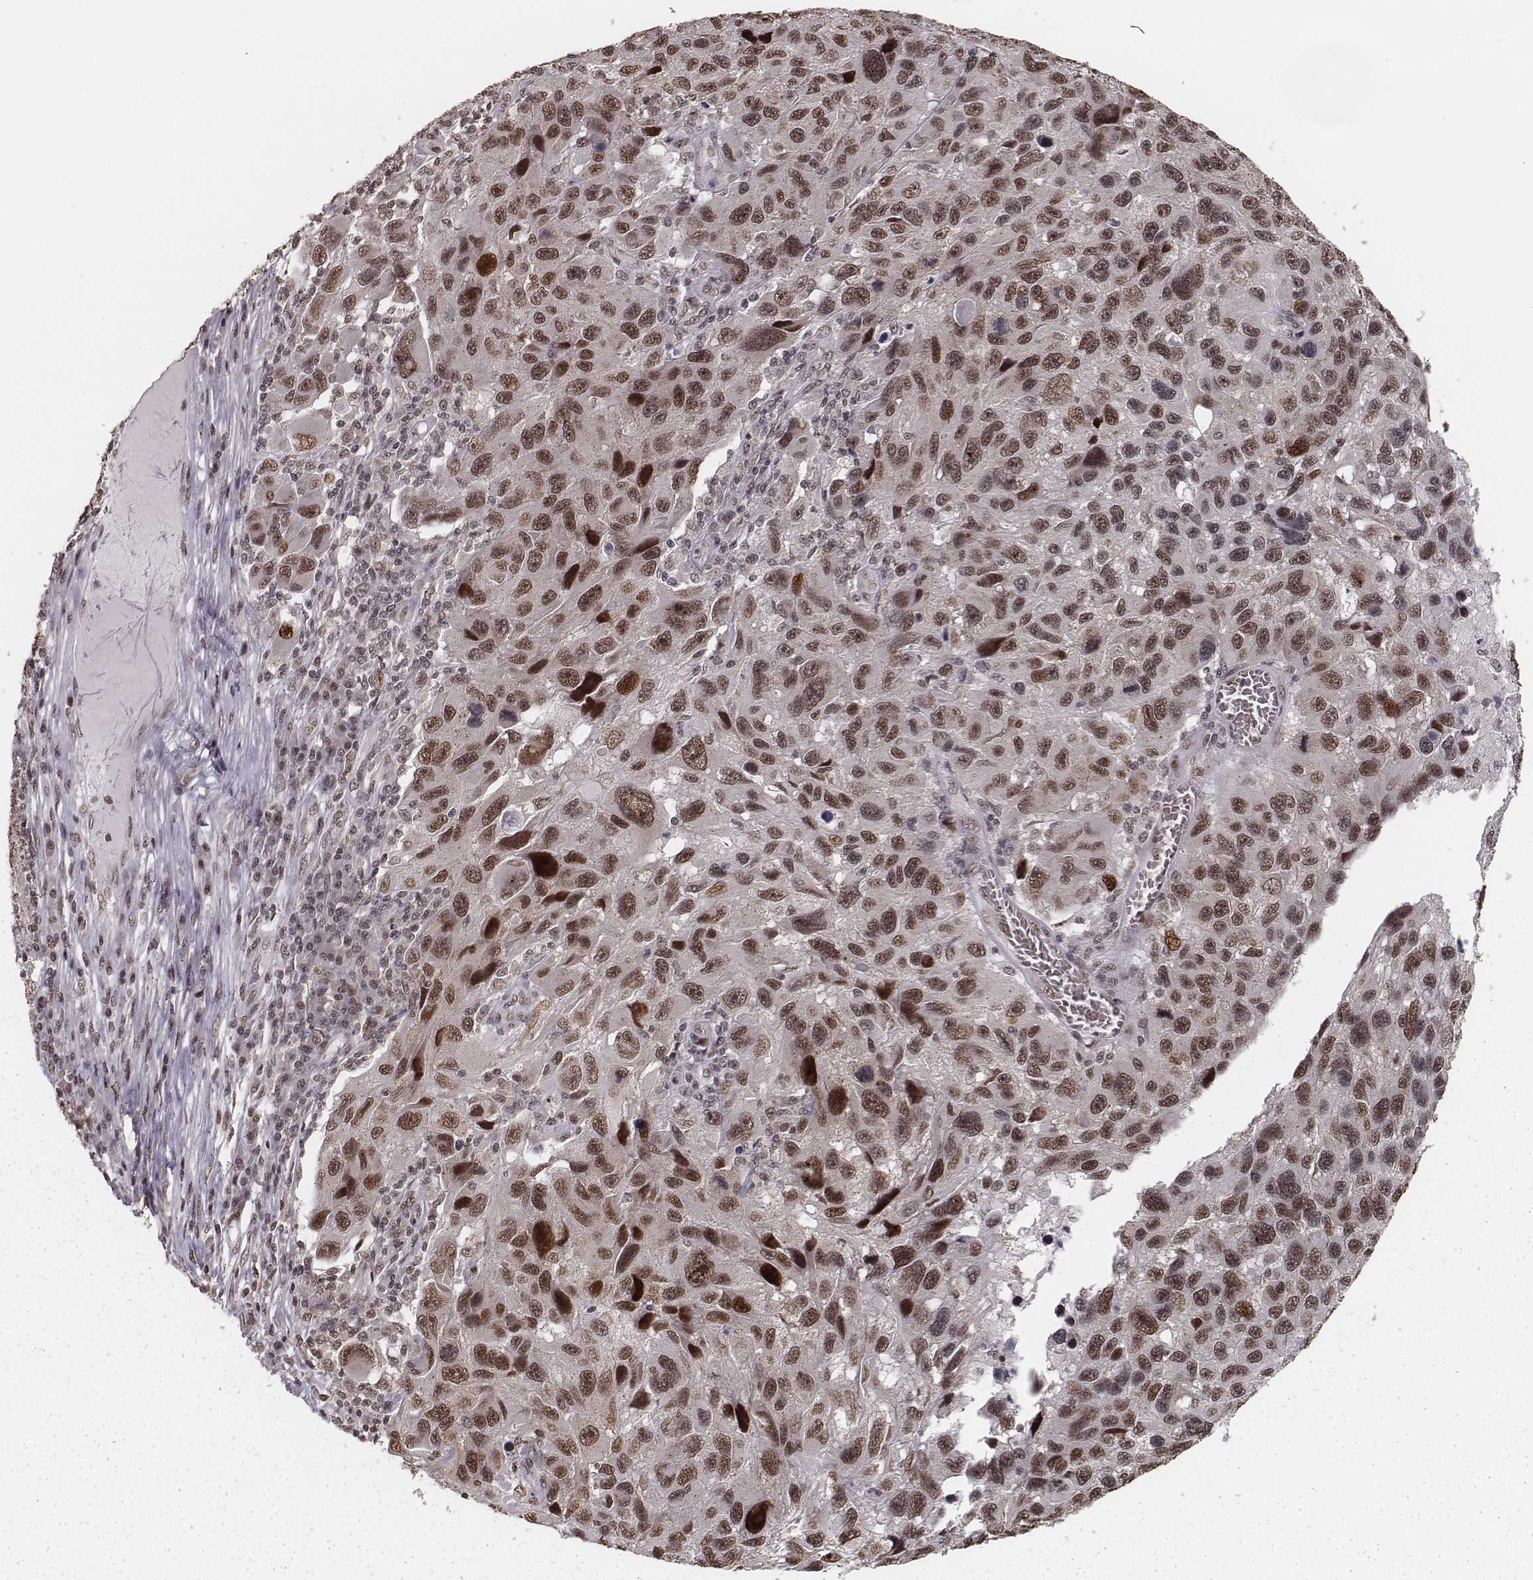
{"staining": {"intensity": "moderate", "quantity": ">75%", "location": "nuclear"}, "tissue": "melanoma", "cell_type": "Tumor cells", "image_type": "cancer", "snomed": [{"axis": "morphology", "description": "Malignant melanoma, NOS"}, {"axis": "topography", "description": "Skin"}], "caption": "Protein expression analysis of human malignant melanoma reveals moderate nuclear positivity in approximately >75% of tumor cells. (Stains: DAB (3,3'-diaminobenzidine) in brown, nuclei in blue, Microscopy: brightfield microscopy at high magnification).", "gene": "HMGA2", "patient": {"sex": "male", "age": 53}}